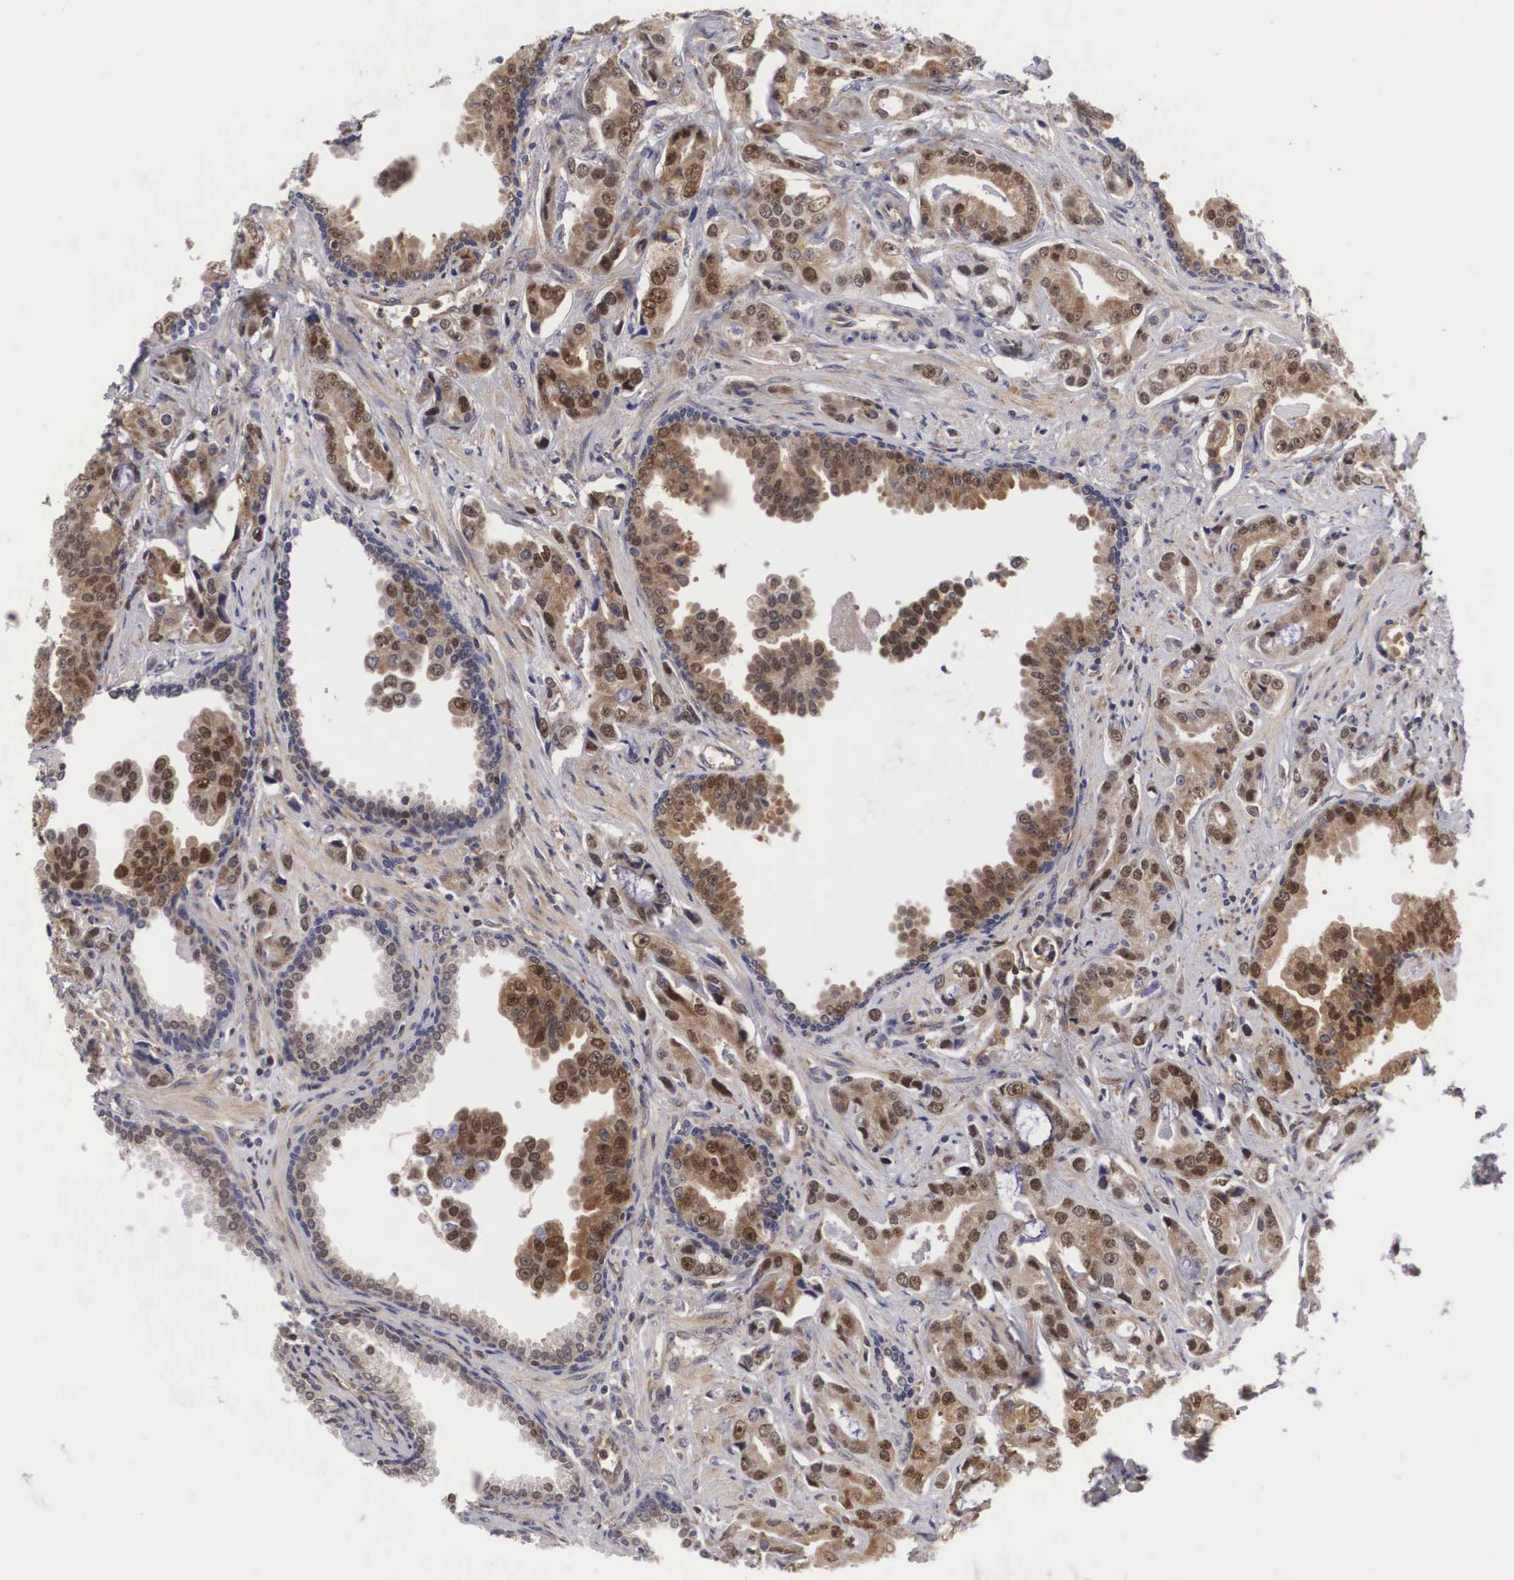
{"staining": {"intensity": "moderate", "quantity": ">75%", "location": "cytoplasmic/membranous,nuclear"}, "tissue": "prostate cancer", "cell_type": "Tumor cells", "image_type": "cancer", "snomed": [{"axis": "morphology", "description": "Adenocarcinoma, Low grade"}, {"axis": "topography", "description": "Prostate"}], "caption": "Low-grade adenocarcinoma (prostate) stained for a protein exhibits moderate cytoplasmic/membranous and nuclear positivity in tumor cells.", "gene": "ADSL", "patient": {"sex": "male", "age": 65}}